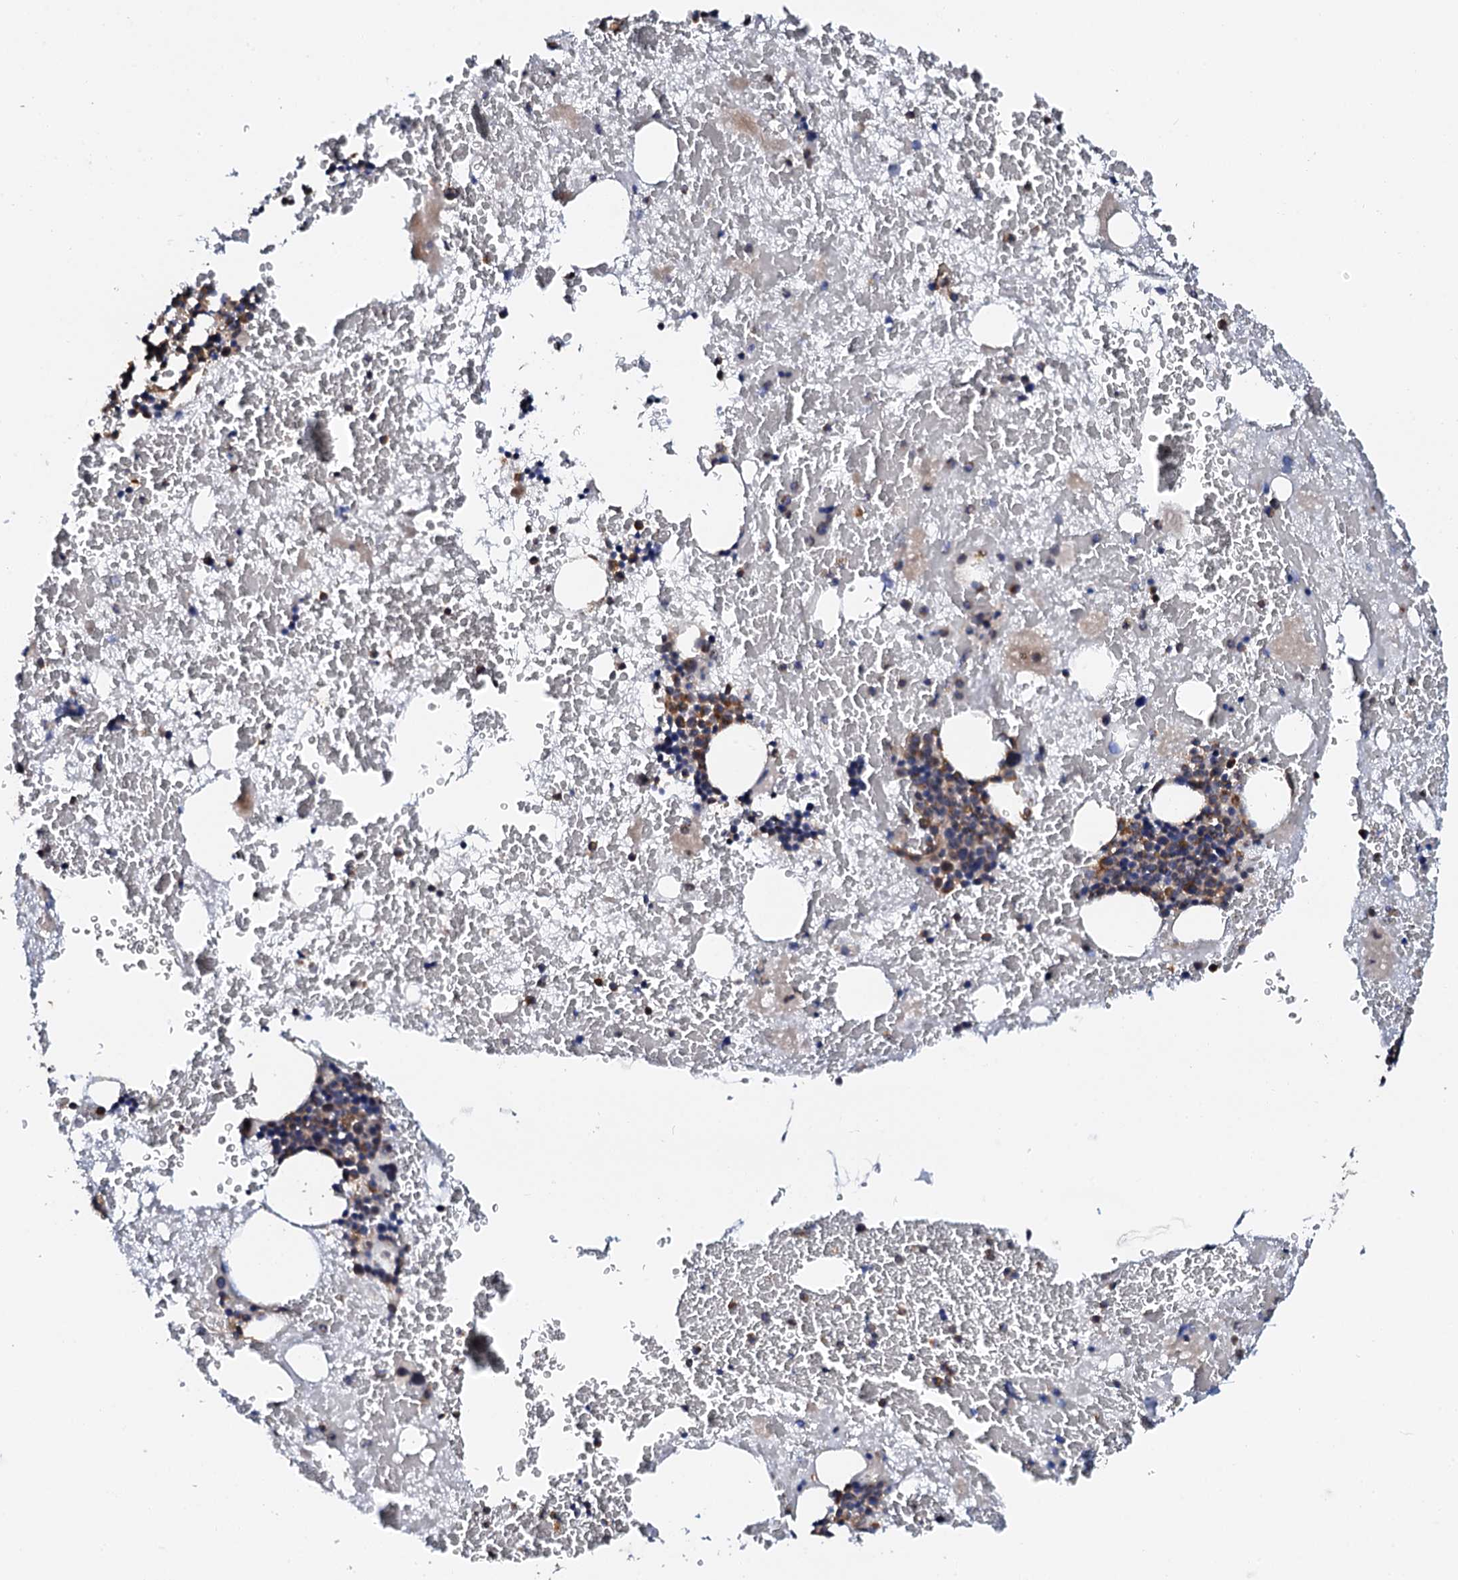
{"staining": {"intensity": "moderate", "quantity": "25%-75%", "location": "cytoplasmic/membranous"}, "tissue": "bone marrow", "cell_type": "Hematopoietic cells", "image_type": "normal", "snomed": [{"axis": "morphology", "description": "Normal tissue, NOS"}, {"axis": "topography", "description": "Bone marrow"}], "caption": "Hematopoietic cells demonstrate moderate cytoplasmic/membranous positivity in approximately 25%-75% of cells in benign bone marrow.", "gene": "UBE3C", "patient": {"sex": "male", "age": 89}}